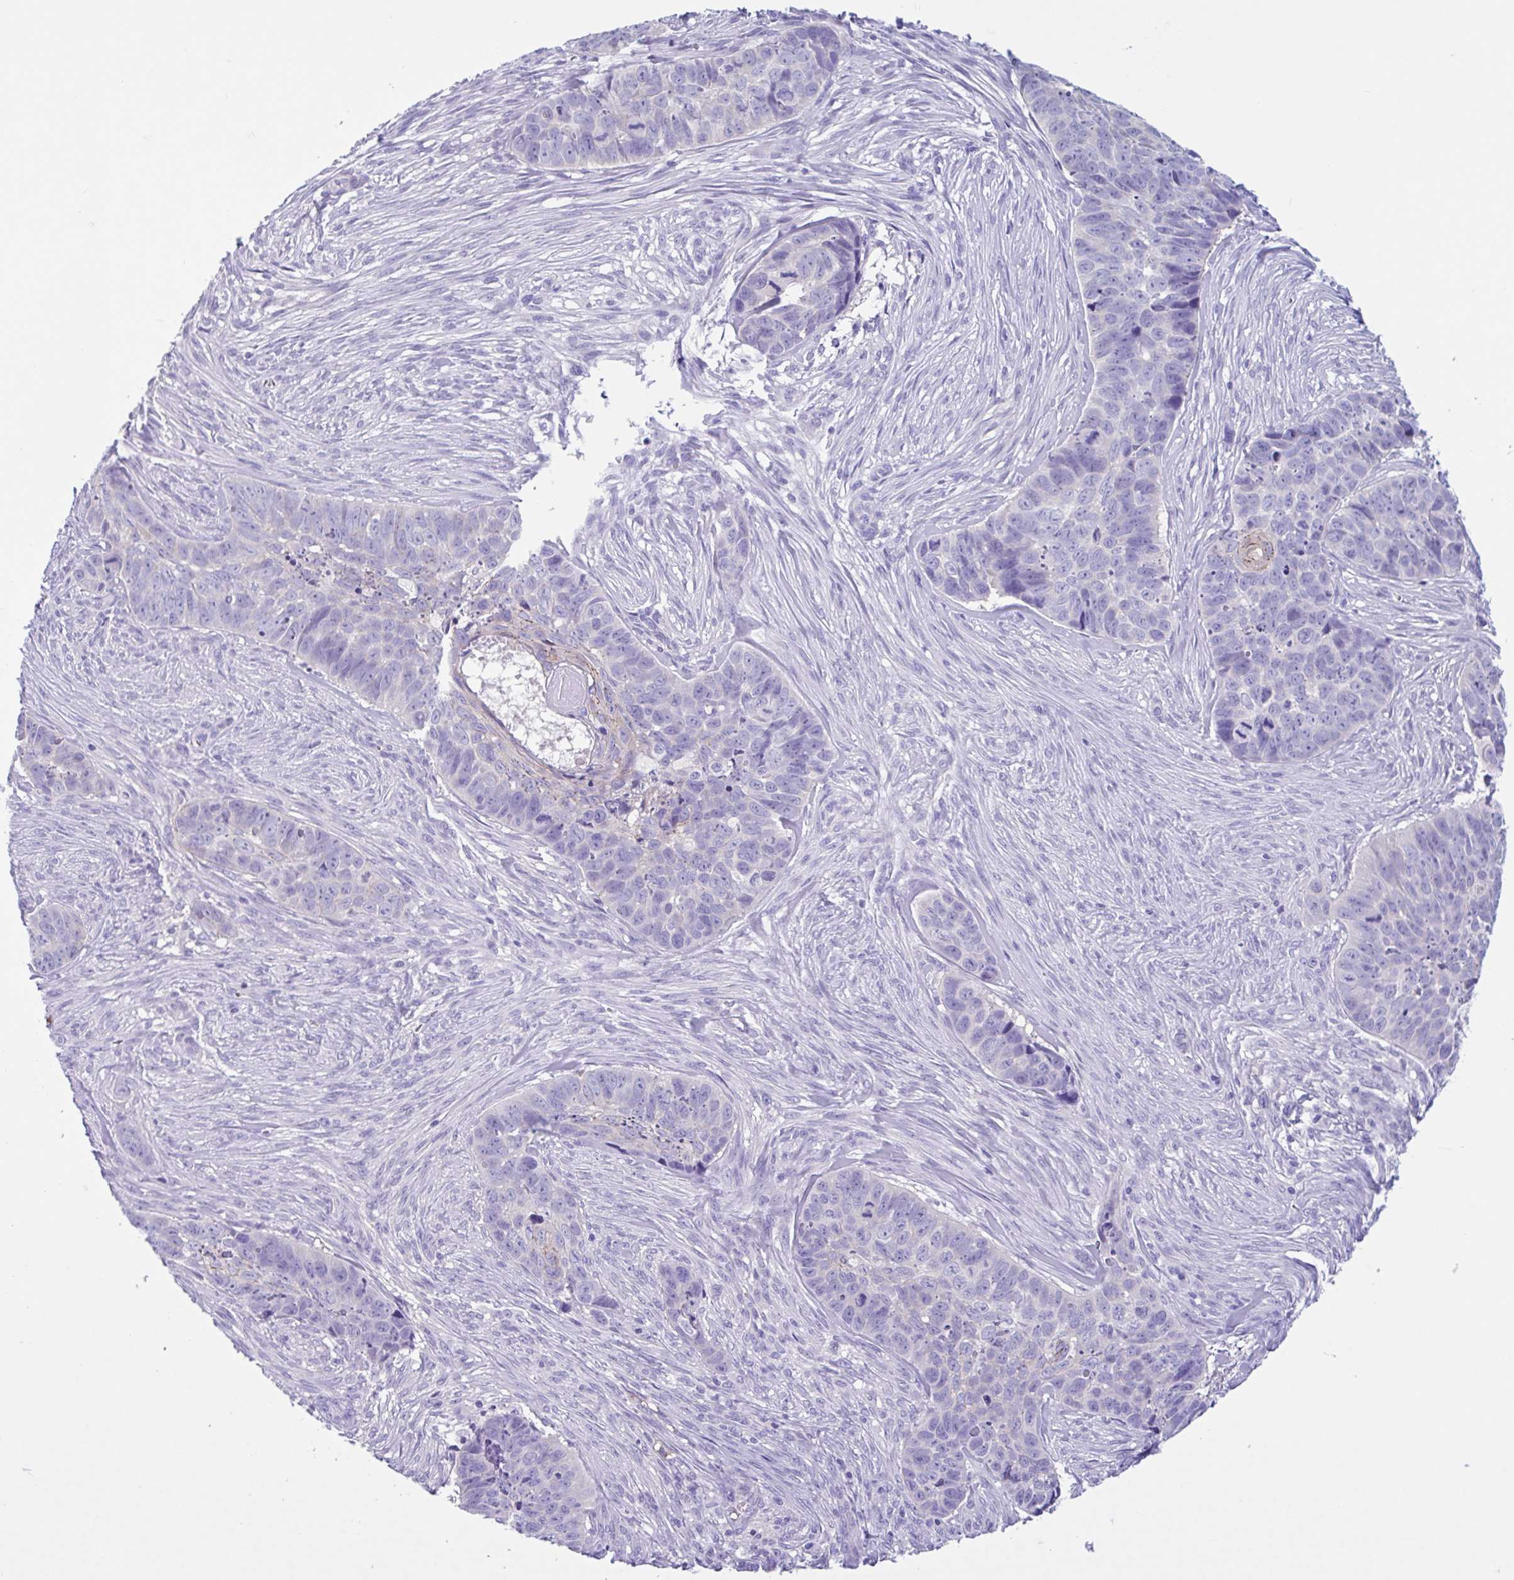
{"staining": {"intensity": "negative", "quantity": "none", "location": "none"}, "tissue": "skin cancer", "cell_type": "Tumor cells", "image_type": "cancer", "snomed": [{"axis": "morphology", "description": "Basal cell carcinoma"}, {"axis": "topography", "description": "Skin"}], "caption": "This is an immunohistochemistry micrograph of human skin cancer. There is no expression in tumor cells.", "gene": "TMEM79", "patient": {"sex": "female", "age": 82}}